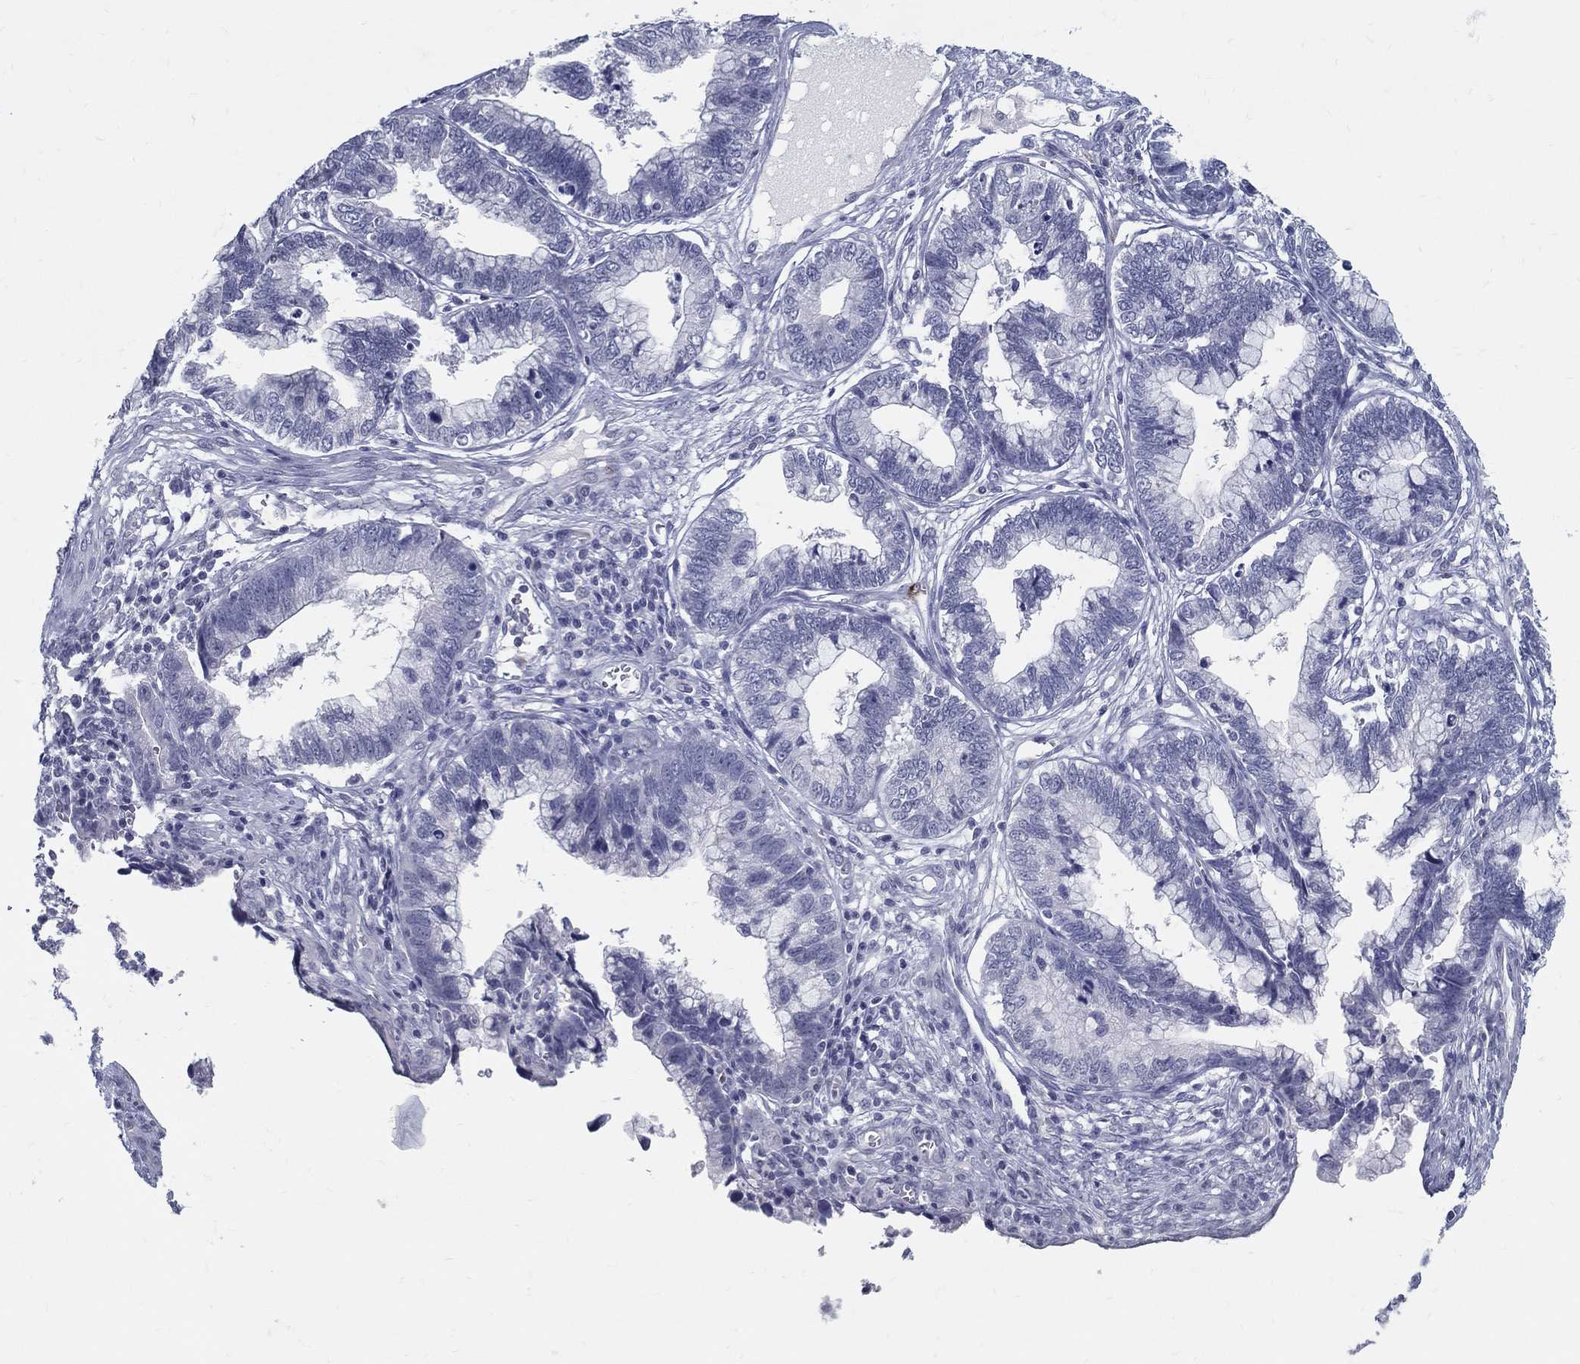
{"staining": {"intensity": "negative", "quantity": "none", "location": "none"}, "tissue": "cervical cancer", "cell_type": "Tumor cells", "image_type": "cancer", "snomed": [{"axis": "morphology", "description": "Adenocarcinoma, NOS"}, {"axis": "topography", "description": "Cervix"}], "caption": "A high-resolution histopathology image shows immunohistochemistry staining of cervical cancer (adenocarcinoma), which displays no significant staining in tumor cells.", "gene": "ACE2", "patient": {"sex": "female", "age": 44}}